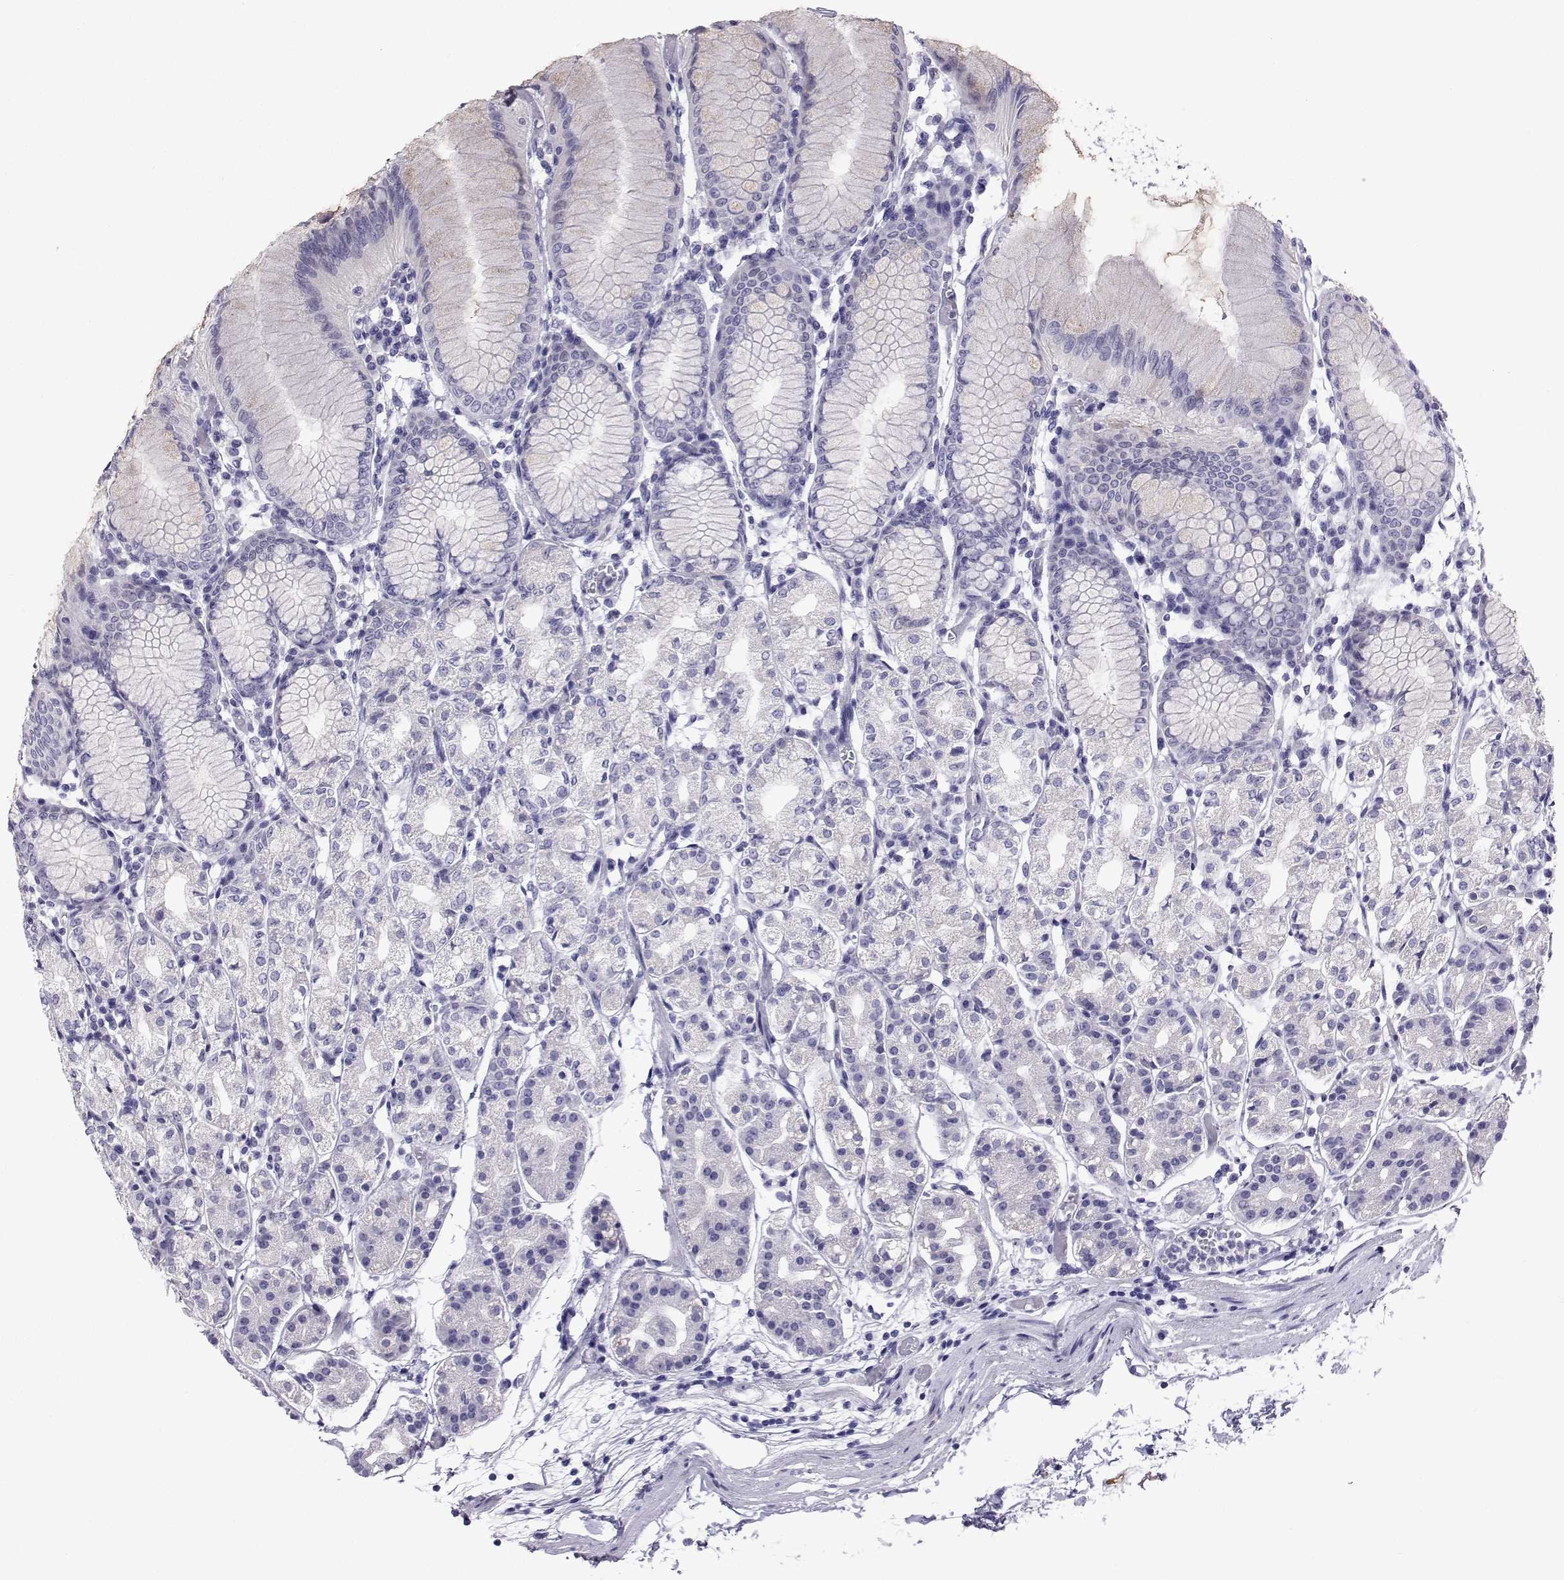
{"staining": {"intensity": "negative", "quantity": "none", "location": "none"}, "tissue": "stomach", "cell_type": "Glandular cells", "image_type": "normal", "snomed": [{"axis": "morphology", "description": "Normal tissue, NOS"}, {"axis": "topography", "description": "Stomach"}], "caption": "A histopathology image of stomach stained for a protein displays no brown staining in glandular cells.", "gene": "PLIN4", "patient": {"sex": "female", "age": 57}}